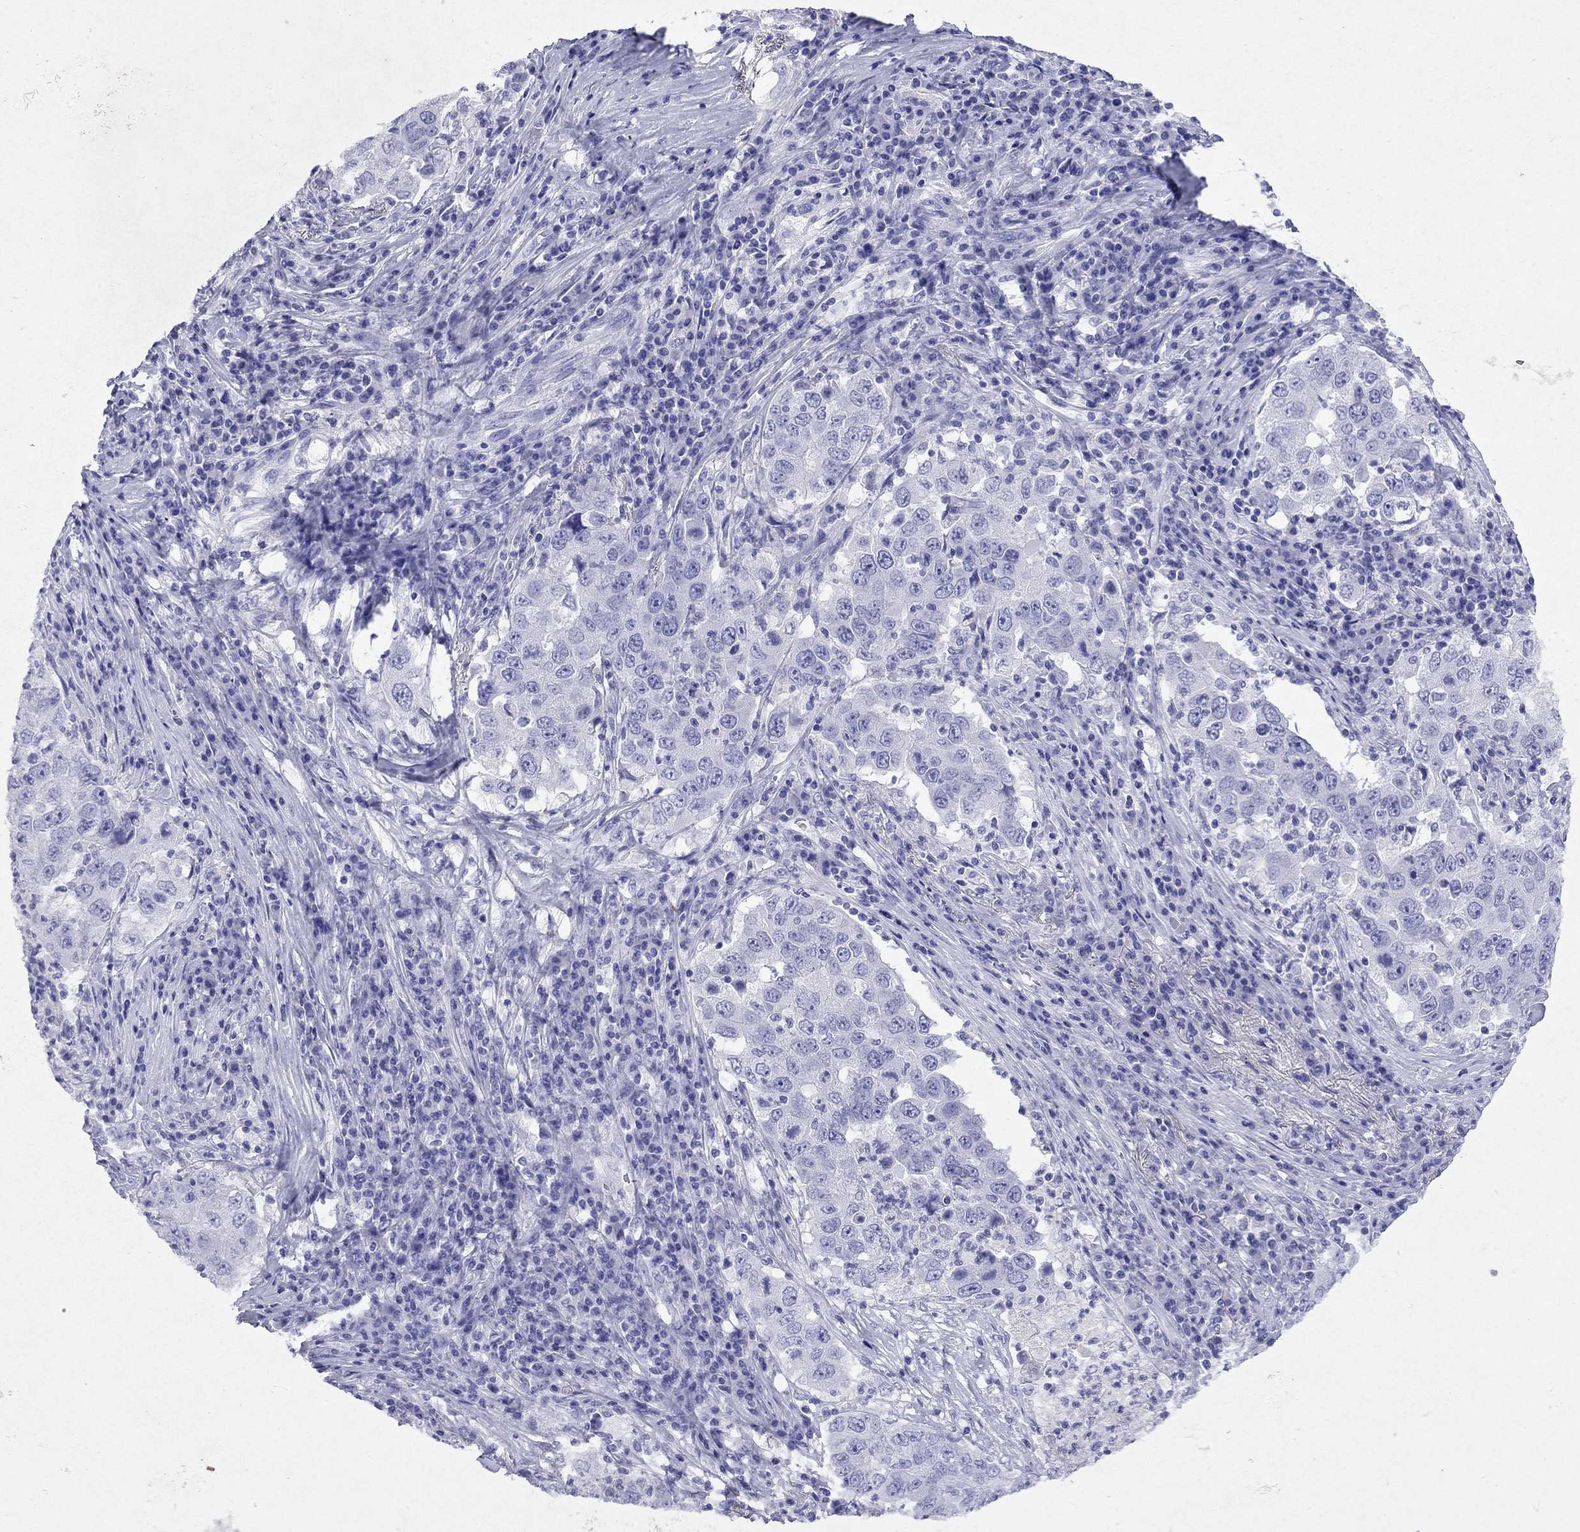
{"staining": {"intensity": "negative", "quantity": "none", "location": "none"}, "tissue": "lung cancer", "cell_type": "Tumor cells", "image_type": "cancer", "snomed": [{"axis": "morphology", "description": "Adenocarcinoma, NOS"}, {"axis": "topography", "description": "Lung"}], "caption": "DAB immunohistochemical staining of lung cancer (adenocarcinoma) reveals no significant staining in tumor cells.", "gene": "ARMC12", "patient": {"sex": "male", "age": 73}}